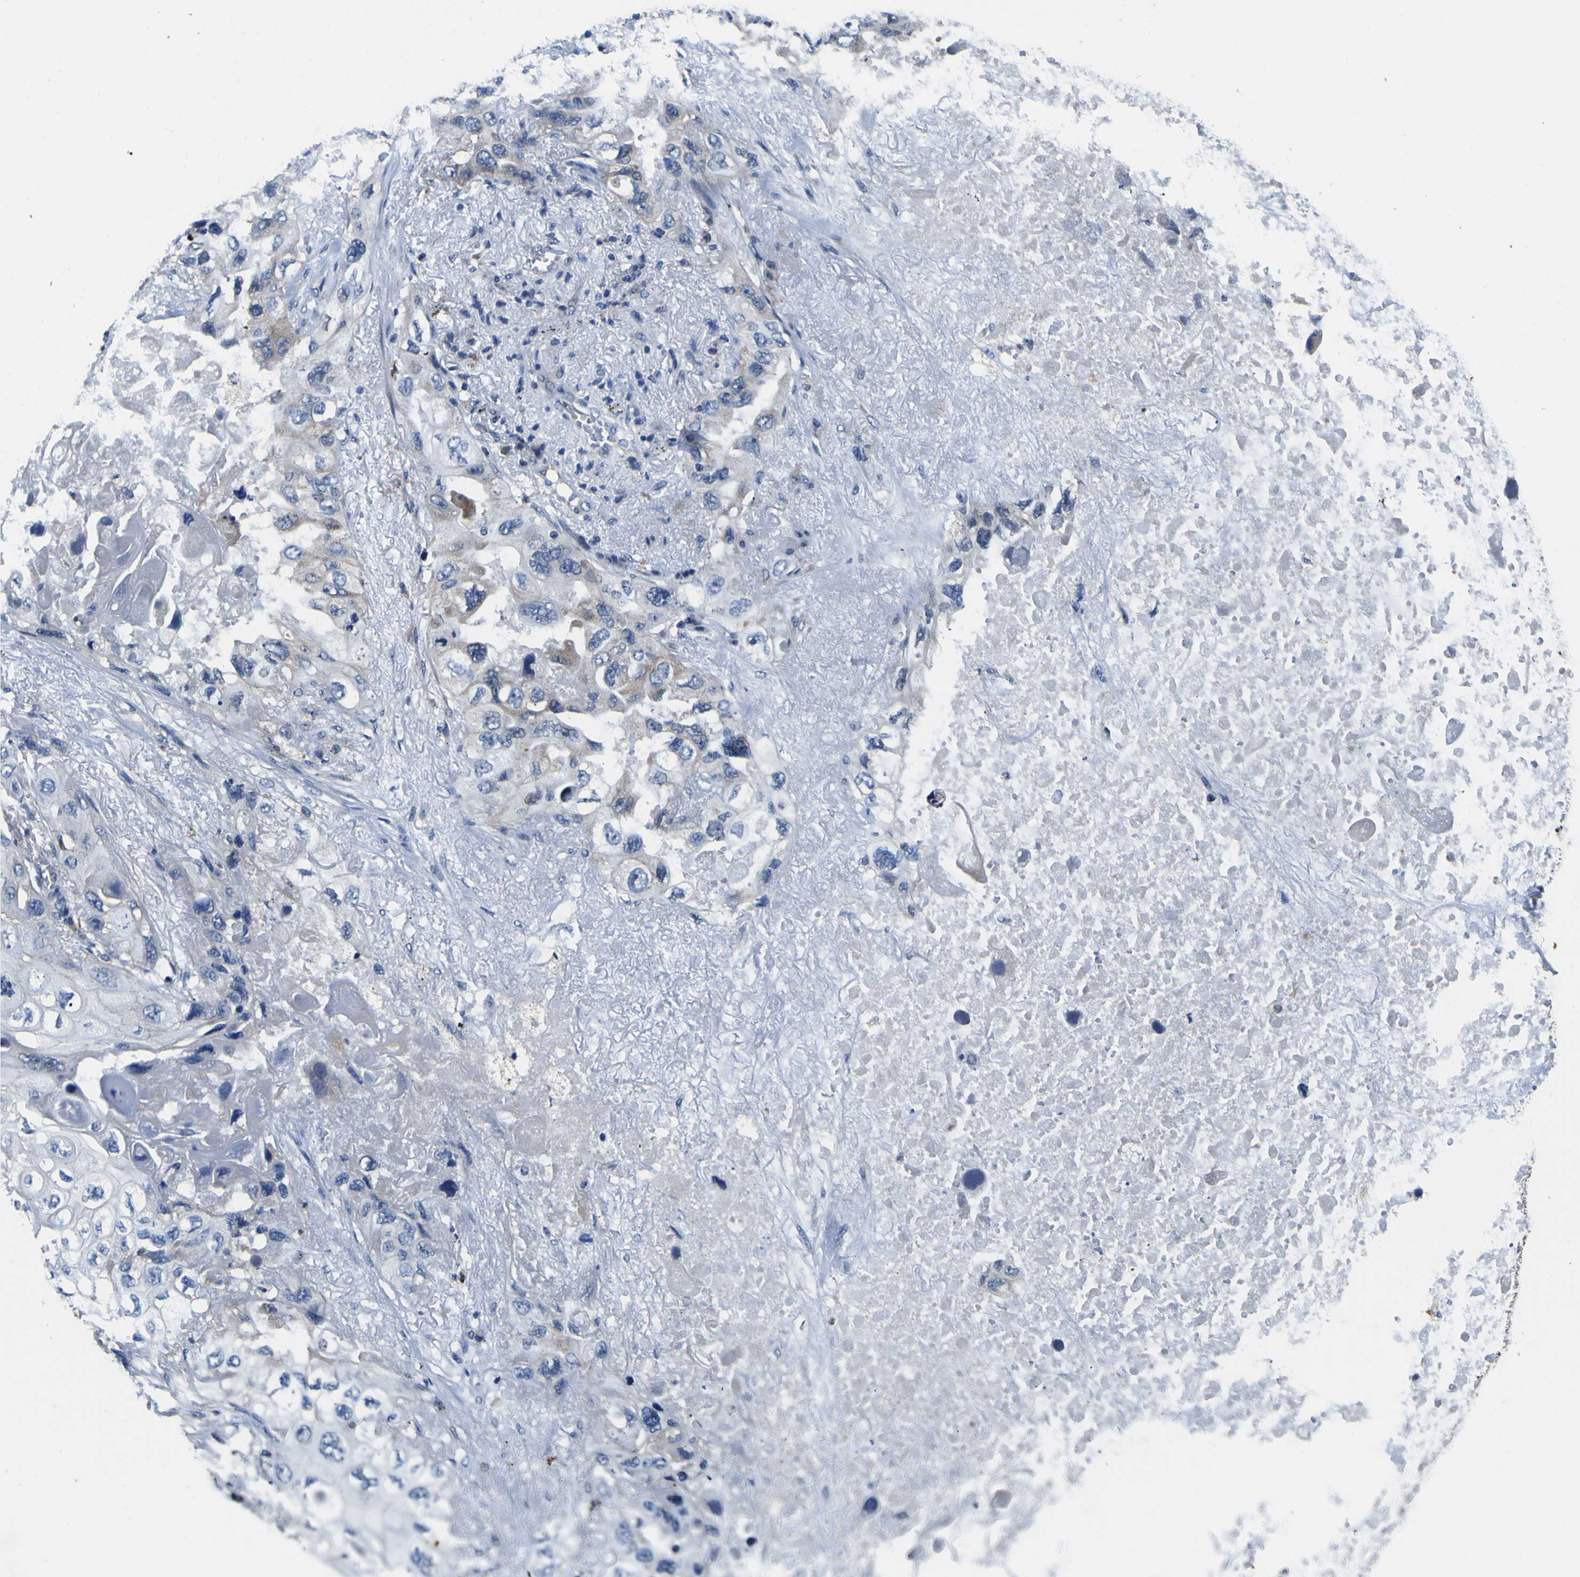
{"staining": {"intensity": "weak", "quantity": "<25%", "location": "cytoplasmic/membranous"}, "tissue": "lung cancer", "cell_type": "Tumor cells", "image_type": "cancer", "snomed": [{"axis": "morphology", "description": "Squamous cell carcinoma, NOS"}, {"axis": "topography", "description": "Lung"}], "caption": "Immunohistochemistry (IHC) image of neoplastic tissue: squamous cell carcinoma (lung) stained with DAB (3,3'-diaminobenzidine) reveals no significant protein staining in tumor cells.", "gene": "EPHB4", "patient": {"sex": "female", "age": 73}}